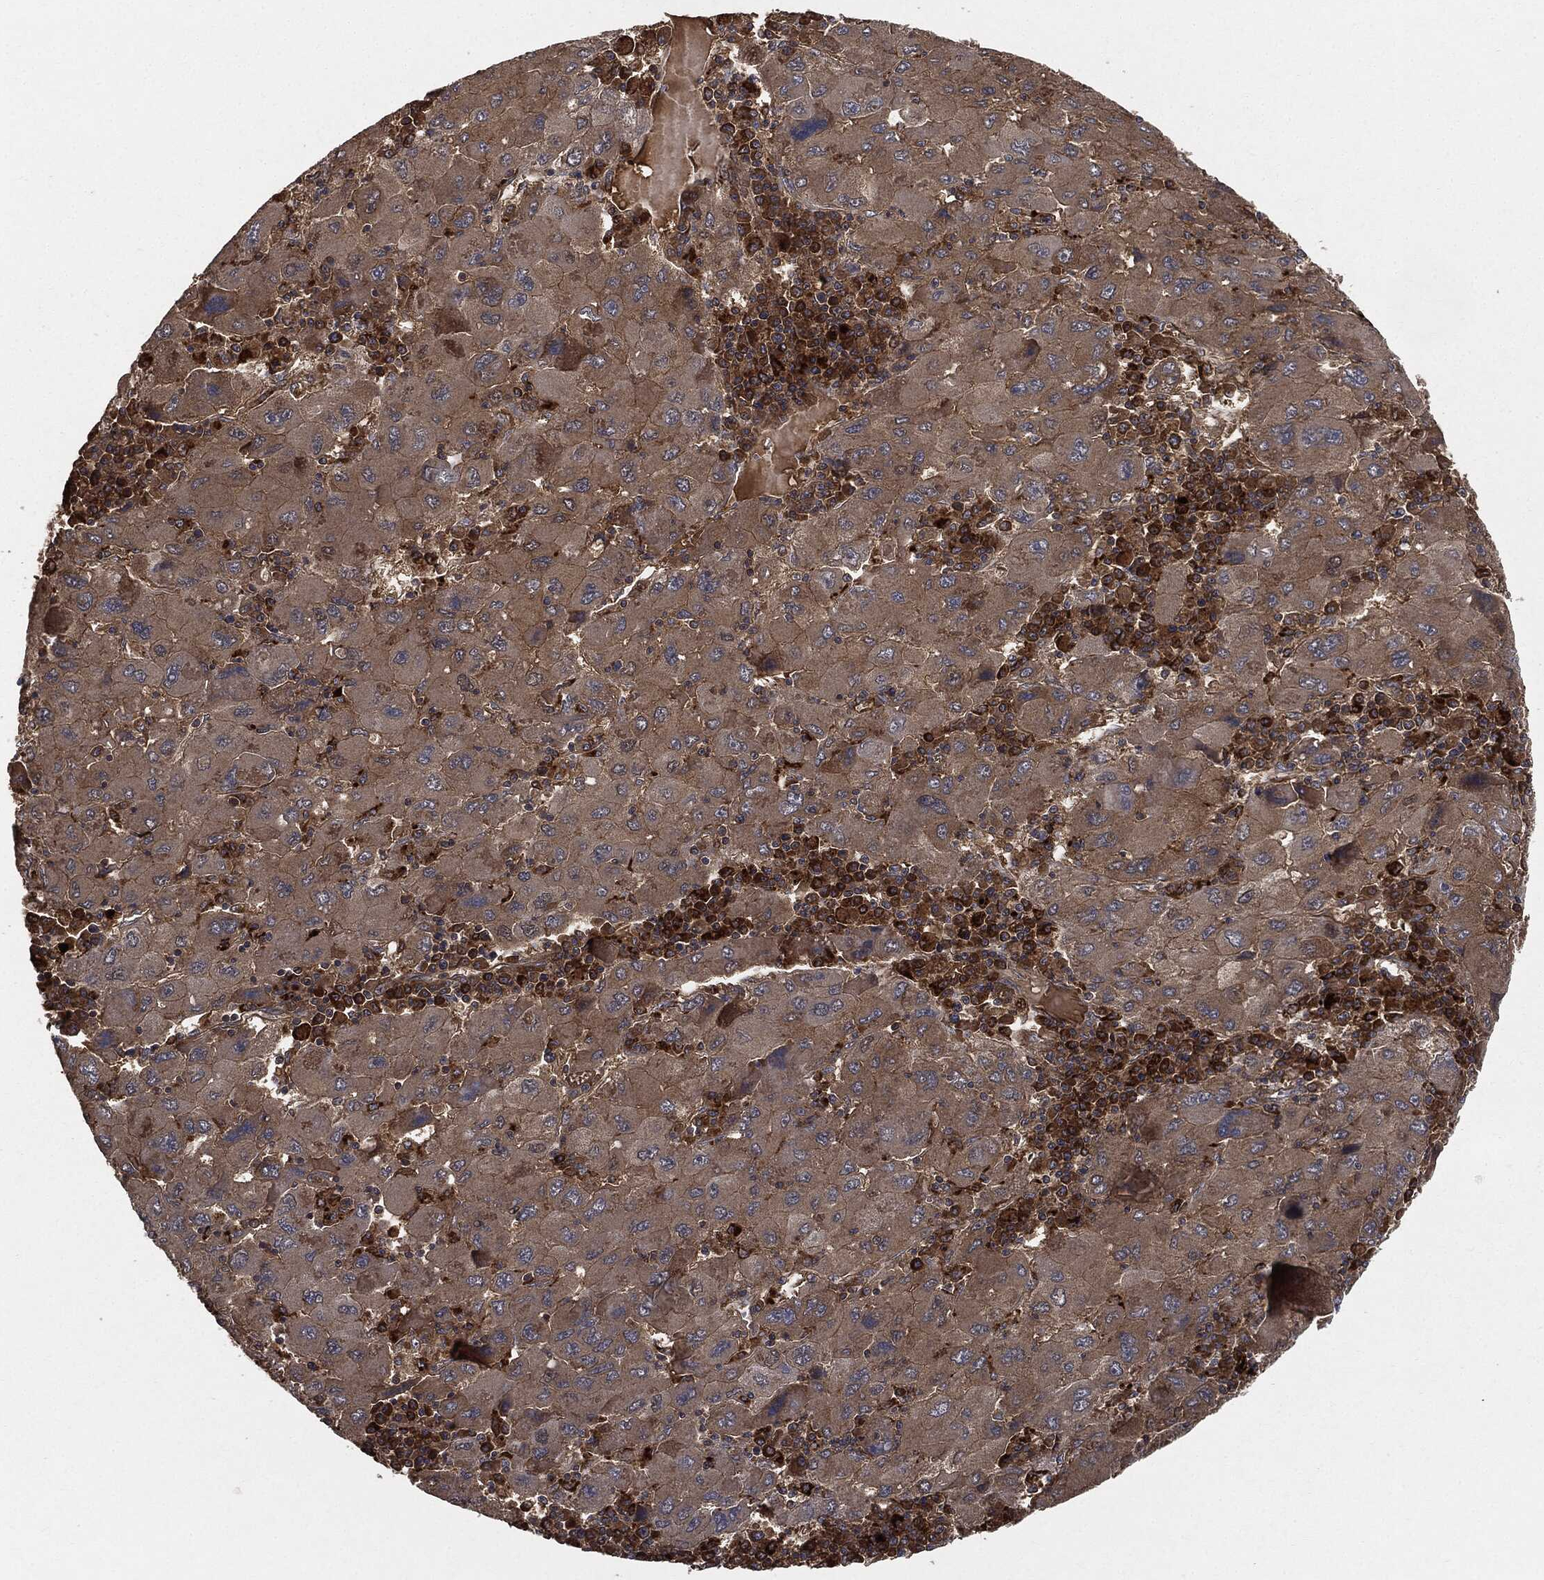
{"staining": {"intensity": "moderate", "quantity": ">75%", "location": "cytoplasmic/membranous"}, "tissue": "liver cancer", "cell_type": "Tumor cells", "image_type": "cancer", "snomed": [{"axis": "morphology", "description": "Carcinoma, Hepatocellular, NOS"}, {"axis": "topography", "description": "Liver"}], "caption": "Immunohistochemical staining of hepatocellular carcinoma (liver) displays medium levels of moderate cytoplasmic/membranous protein staining in about >75% of tumor cells. Using DAB (3,3'-diaminobenzidine) (brown) and hematoxylin (blue) stains, captured at high magnification using brightfield microscopy.", "gene": "BRAF", "patient": {"sex": "male", "age": 75}}